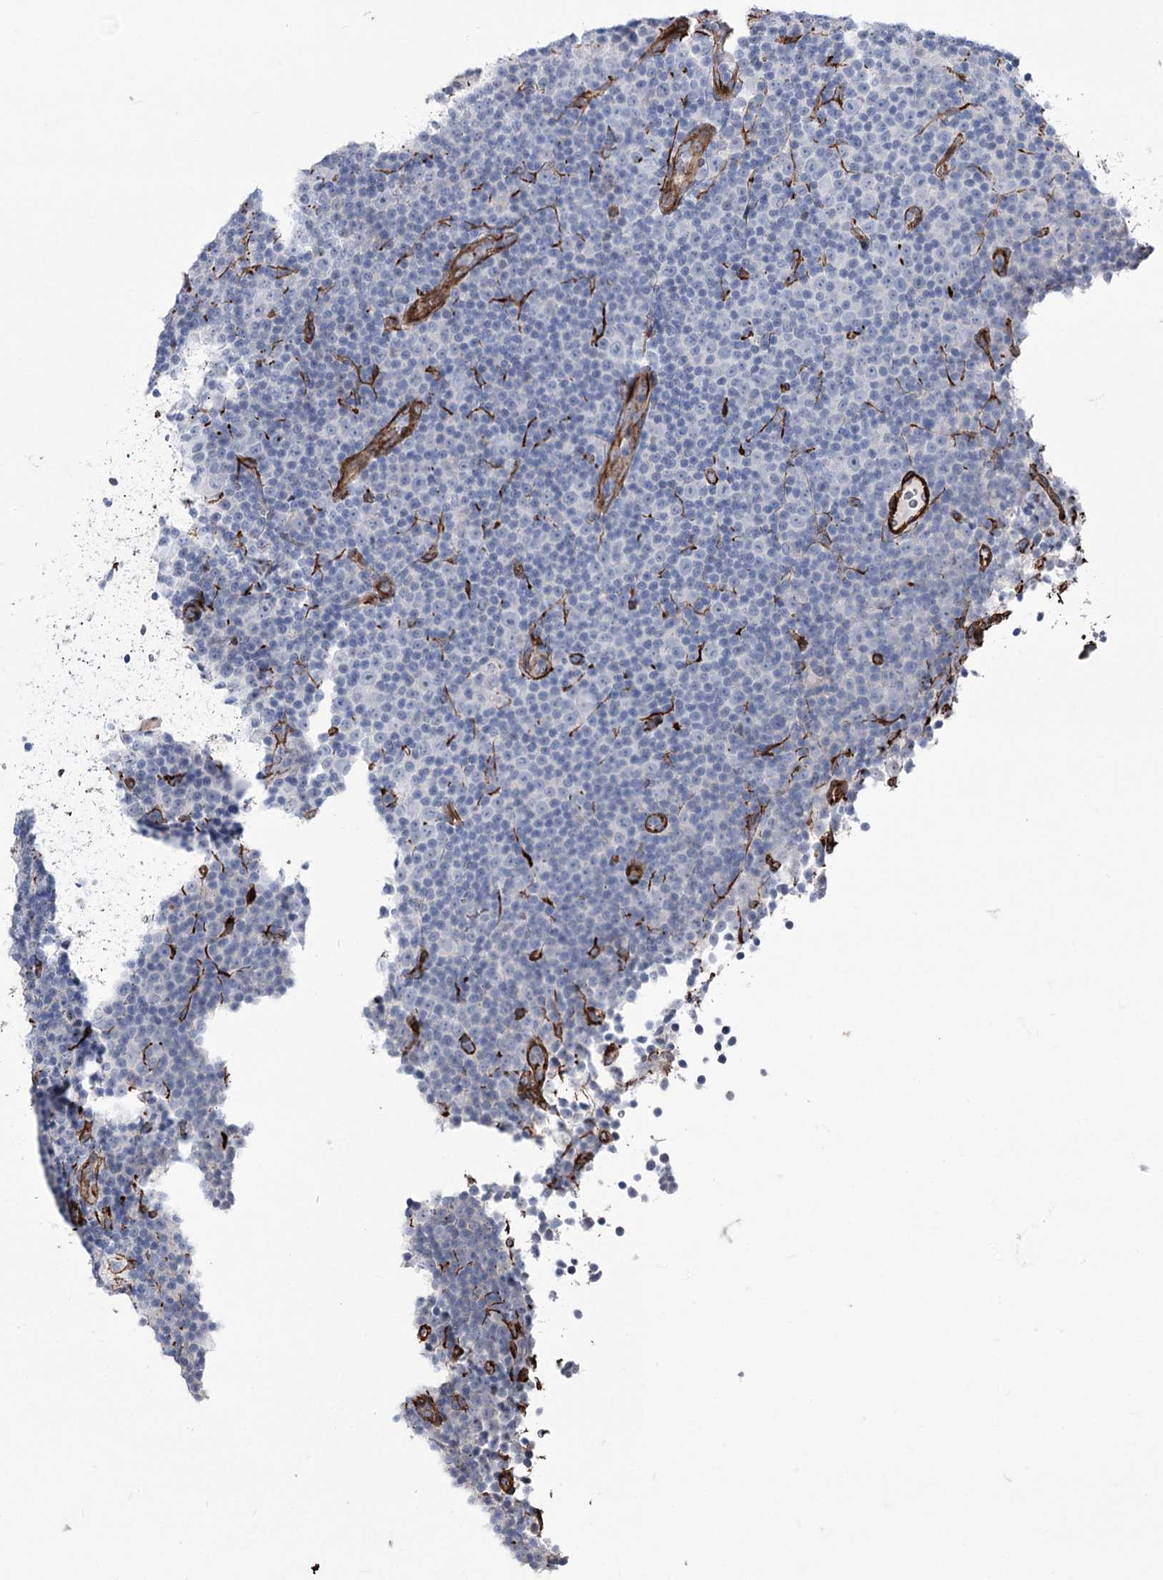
{"staining": {"intensity": "negative", "quantity": "none", "location": "none"}, "tissue": "lymphoma", "cell_type": "Tumor cells", "image_type": "cancer", "snomed": [{"axis": "morphology", "description": "Malignant lymphoma, non-Hodgkin's type, Low grade"}, {"axis": "topography", "description": "Lymph node"}], "caption": "Immunohistochemistry photomicrograph of malignant lymphoma, non-Hodgkin's type (low-grade) stained for a protein (brown), which reveals no staining in tumor cells. Brightfield microscopy of immunohistochemistry (IHC) stained with DAB (brown) and hematoxylin (blue), captured at high magnification.", "gene": "ARHGAP20", "patient": {"sex": "female", "age": 67}}